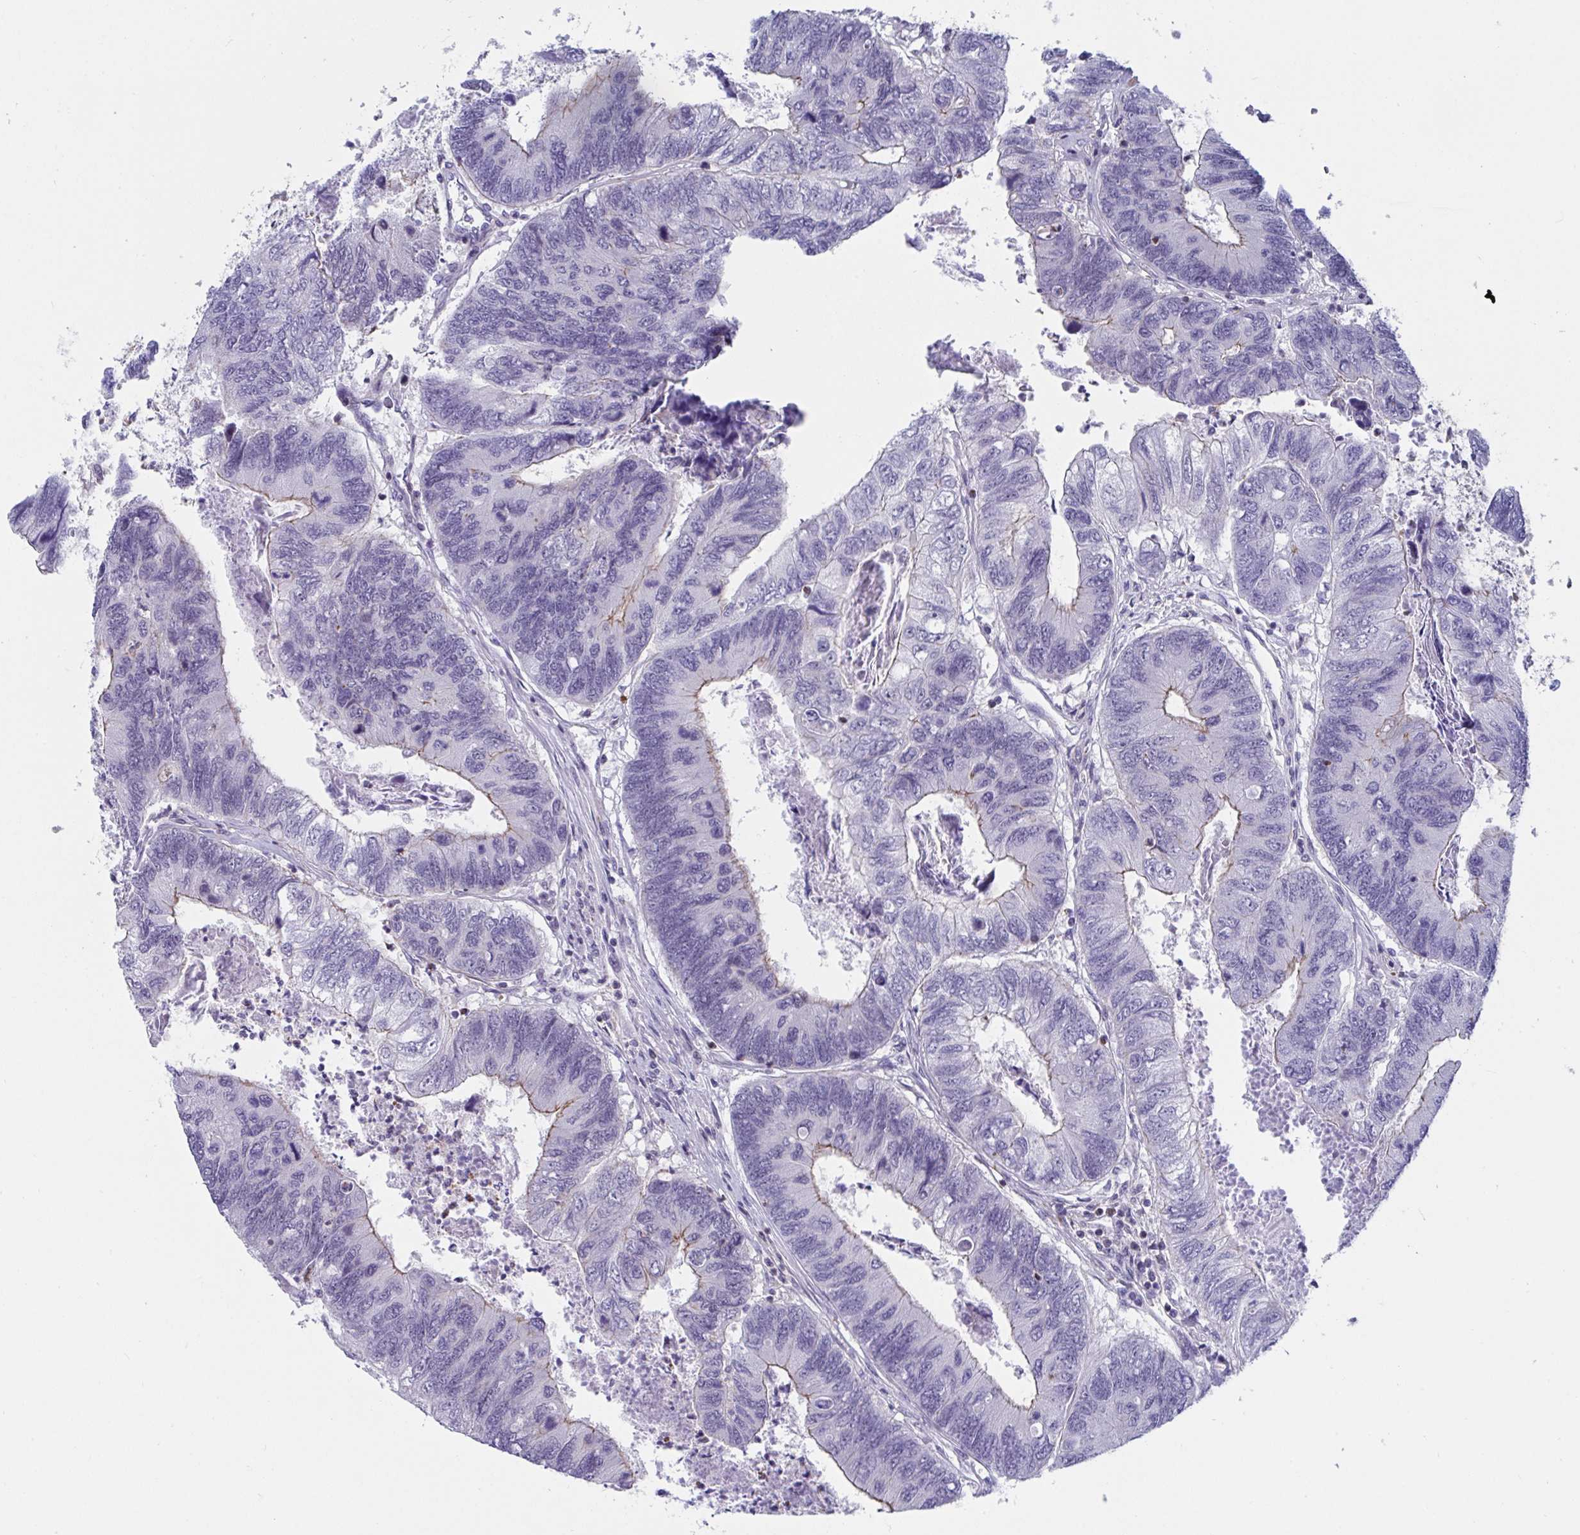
{"staining": {"intensity": "weak", "quantity": "<25%", "location": "cytoplasmic/membranous"}, "tissue": "colorectal cancer", "cell_type": "Tumor cells", "image_type": "cancer", "snomed": [{"axis": "morphology", "description": "Adenocarcinoma, NOS"}, {"axis": "topography", "description": "Colon"}], "caption": "High power microscopy histopathology image of an immunohistochemistry (IHC) micrograph of colorectal adenocarcinoma, revealing no significant staining in tumor cells.", "gene": "WDR72", "patient": {"sex": "female", "age": 67}}